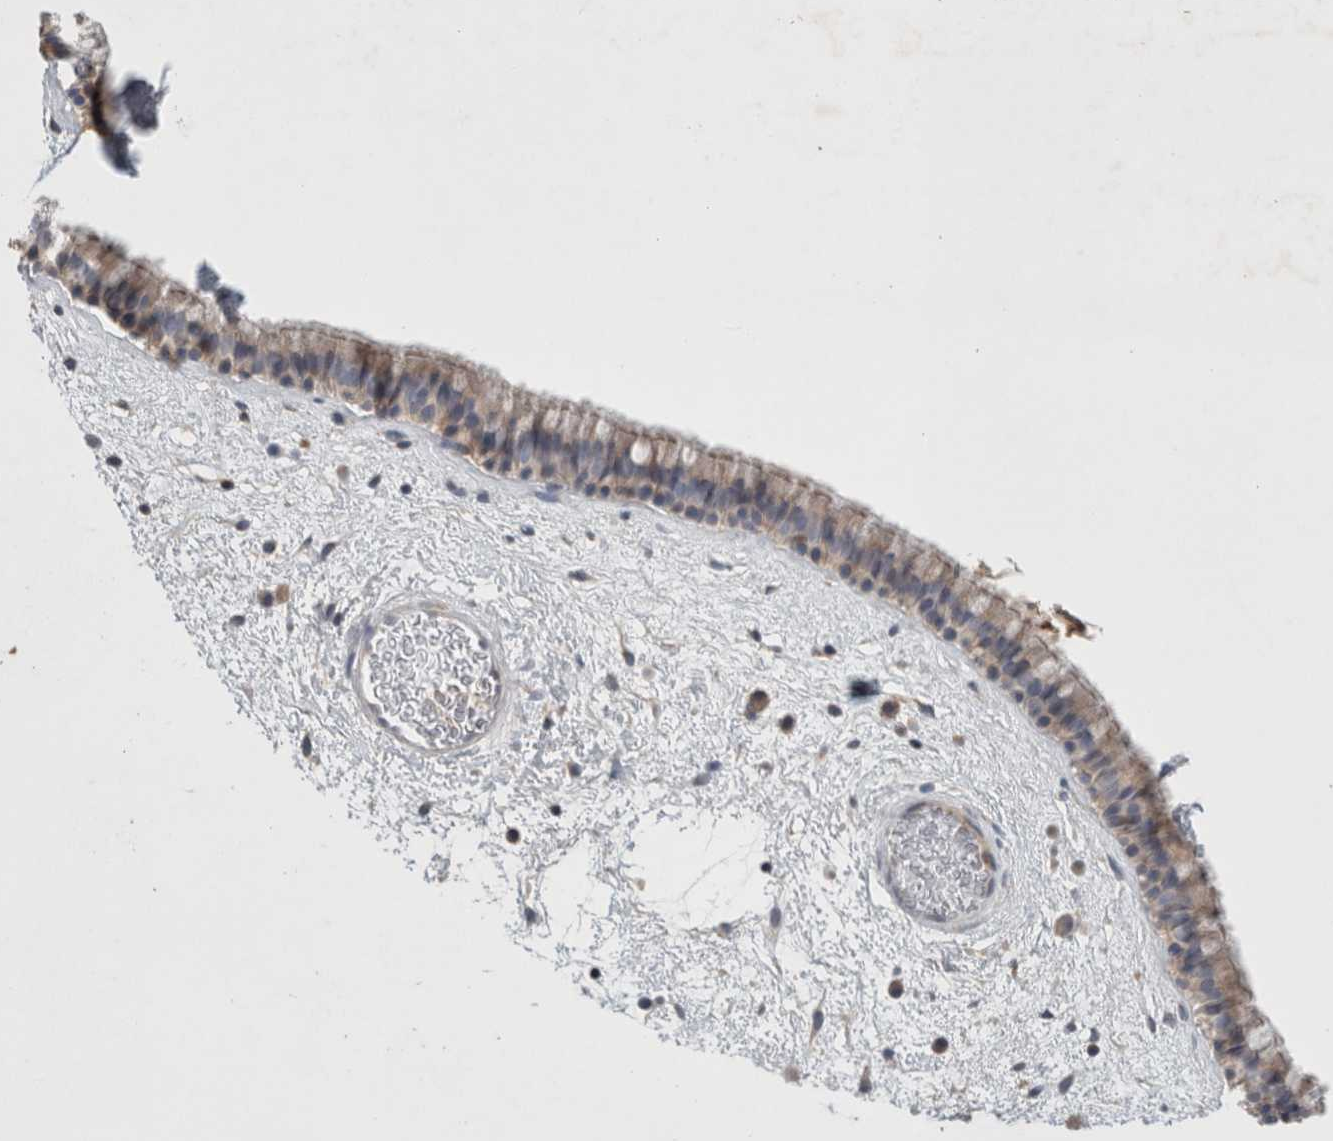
{"staining": {"intensity": "weak", "quantity": "25%-75%", "location": "cytoplasmic/membranous"}, "tissue": "nasopharynx", "cell_type": "Respiratory epithelial cells", "image_type": "normal", "snomed": [{"axis": "morphology", "description": "Normal tissue, NOS"}, {"axis": "morphology", "description": "Inflammation, NOS"}, {"axis": "topography", "description": "Nasopharynx"}], "caption": "An immunohistochemistry (IHC) histopathology image of benign tissue is shown. Protein staining in brown highlights weak cytoplasmic/membranous positivity in nasopharynx within respiratory epithelial cells.", "gene": "GFRA2", "patient": {"sex": "male", "age": 48}}